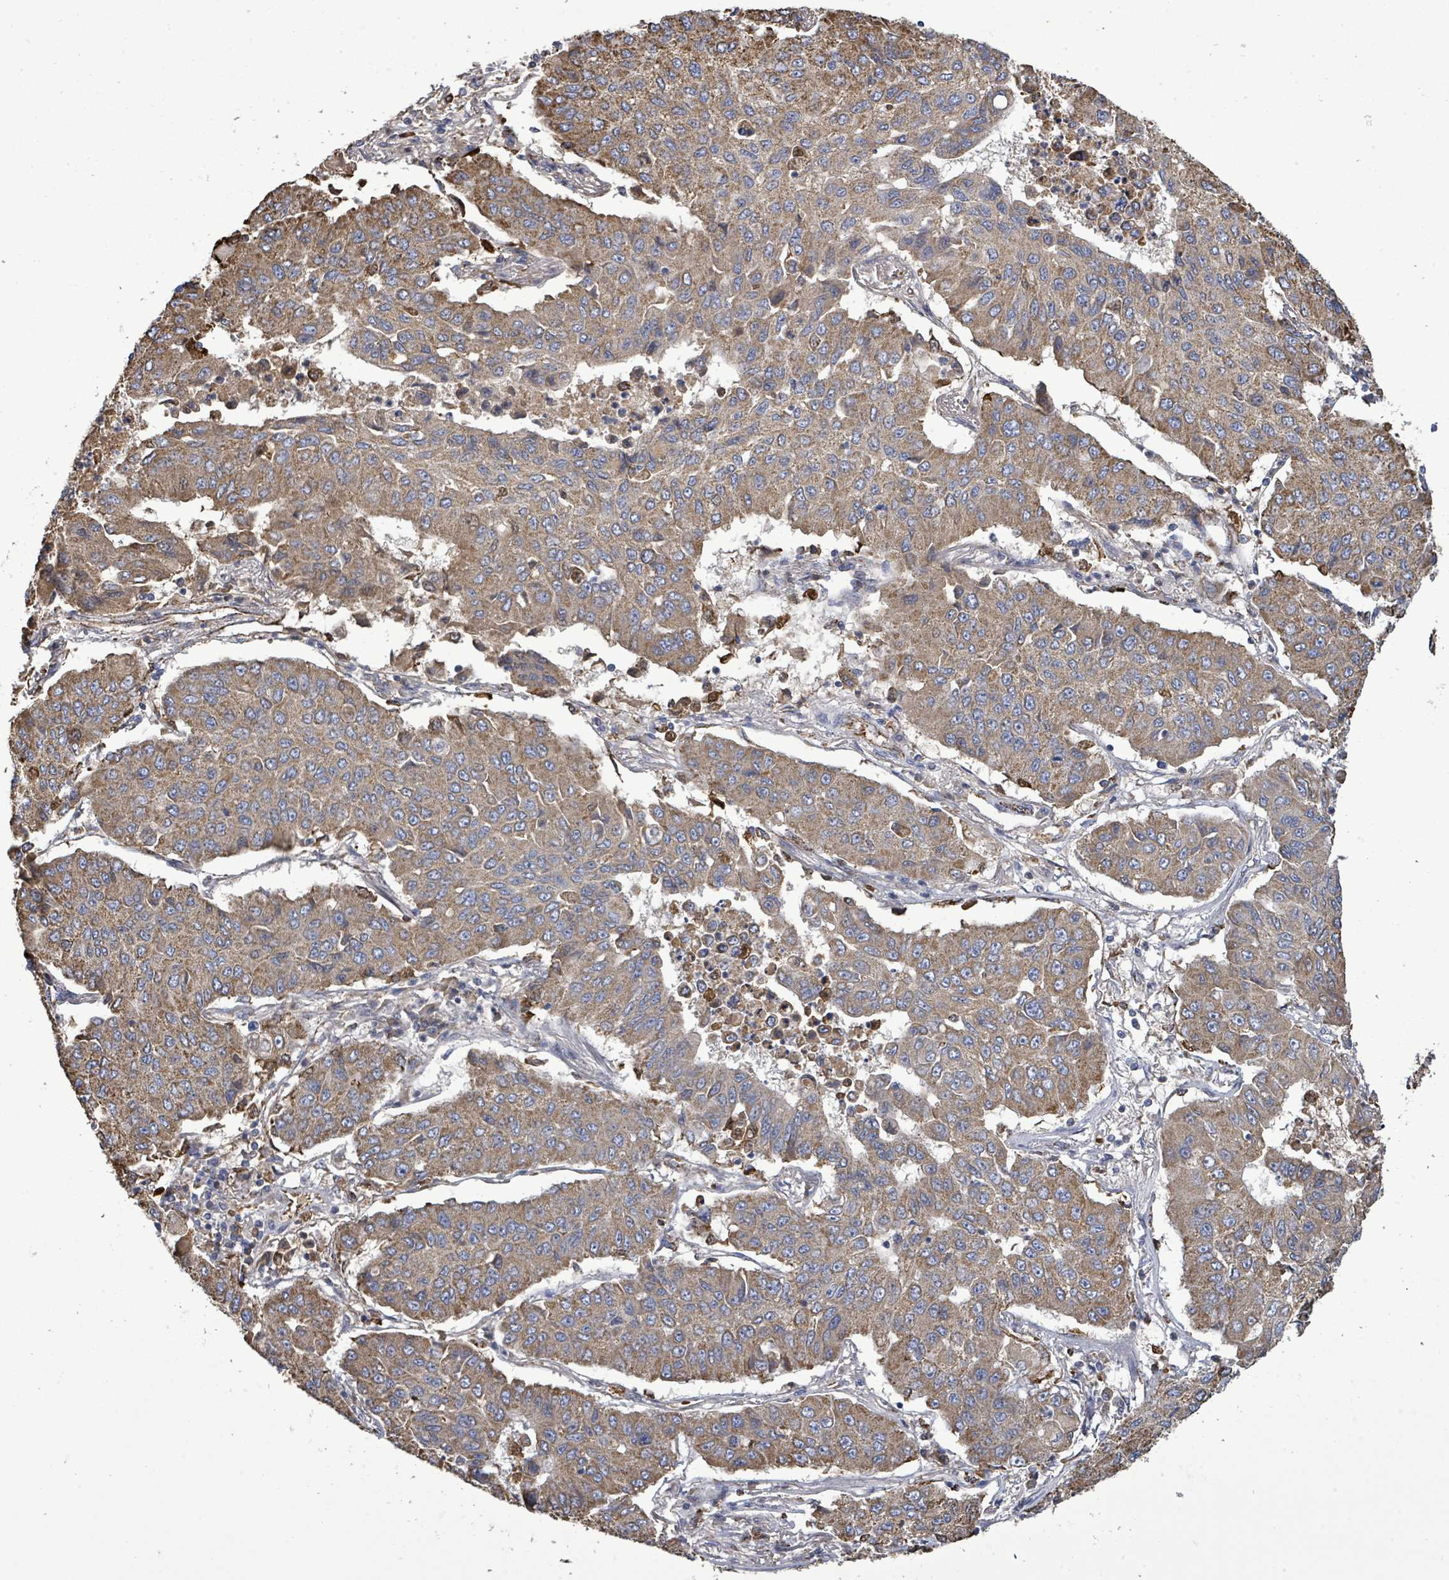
{"staining": {"intensity": "moderate", "quantity": ">75%", "location": "cytoplasmic/membranous"}, "tissue": "lung cancer", "cell_type": "Tumor cells", "image_type": "cancer", "snomed": [{"axis": "morphology", "description": "Squamous cell carcinoma, NOS"}, {"axis": "topography", "description": "Lung"}], "caption": "Immunohistochemistry of lung squamous cell carcinoma shows medium levels of moderate cytoplasmic/membranous staining in approximately >75% of tumor cells.", "gene": "MTMR12", "patient": {"sex": "male", "age": 74}}